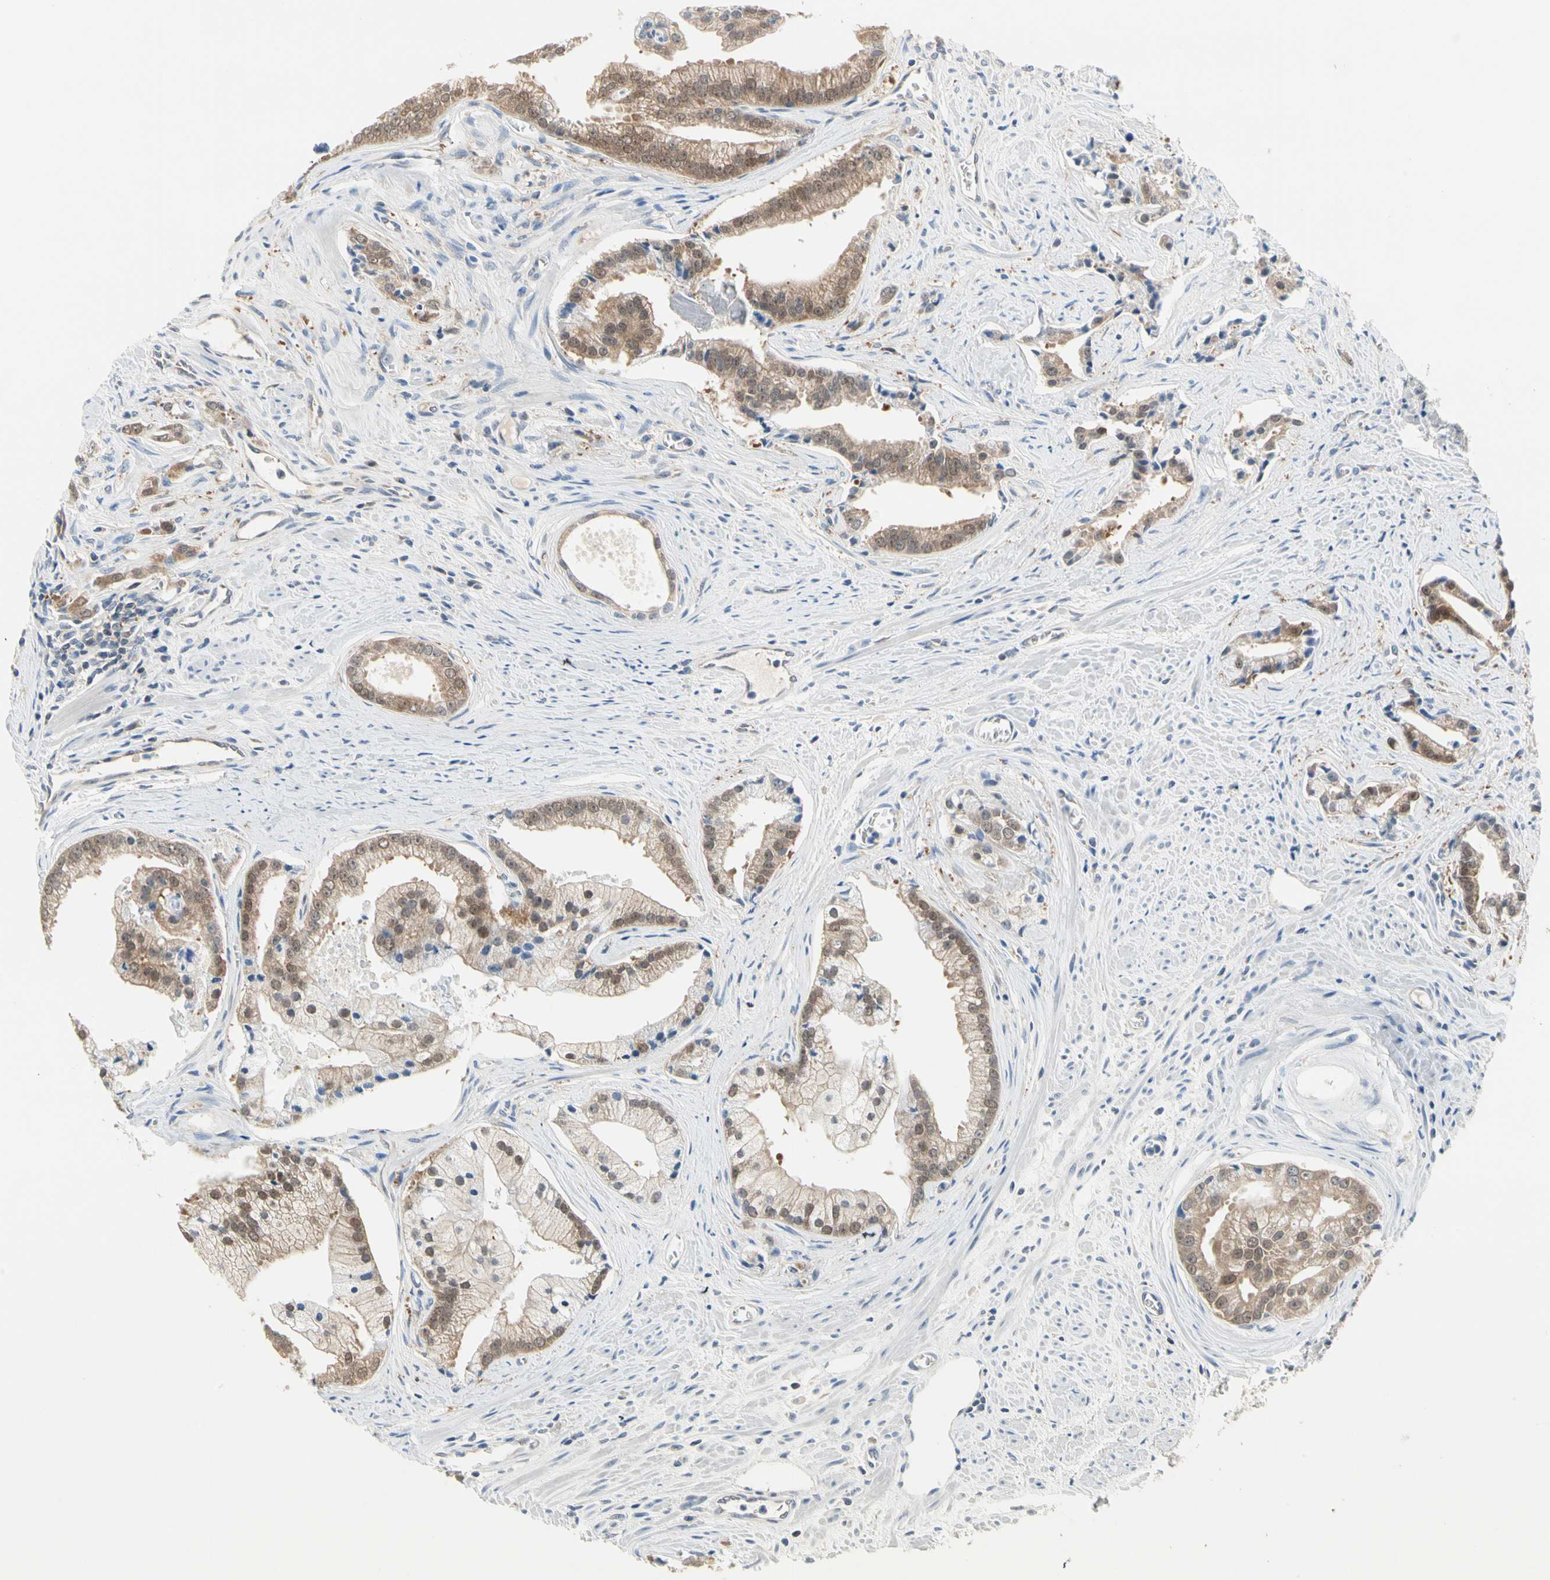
{"staining": {"intensity": "moderate", "quantity": ">75%", "location": "cytoplasmic/membranous"}, "tissue": "prostate cancer", "cell_type": "Tumor cells", "image_type": "cancer", "snomed": [{"axis": "morphology", "description": "Adenocarcinoma, High grade"}, {"axis": "topography", "description": "Prostate"}], "caption": "Tumor cells exhibit medium levels of moderate cytoplasmic/membranous expression in about >75% of cells in prostate adenocarcinoma (high-grade).", "gene": "MPI", "patient": {"sex": "male", "age": 67}}